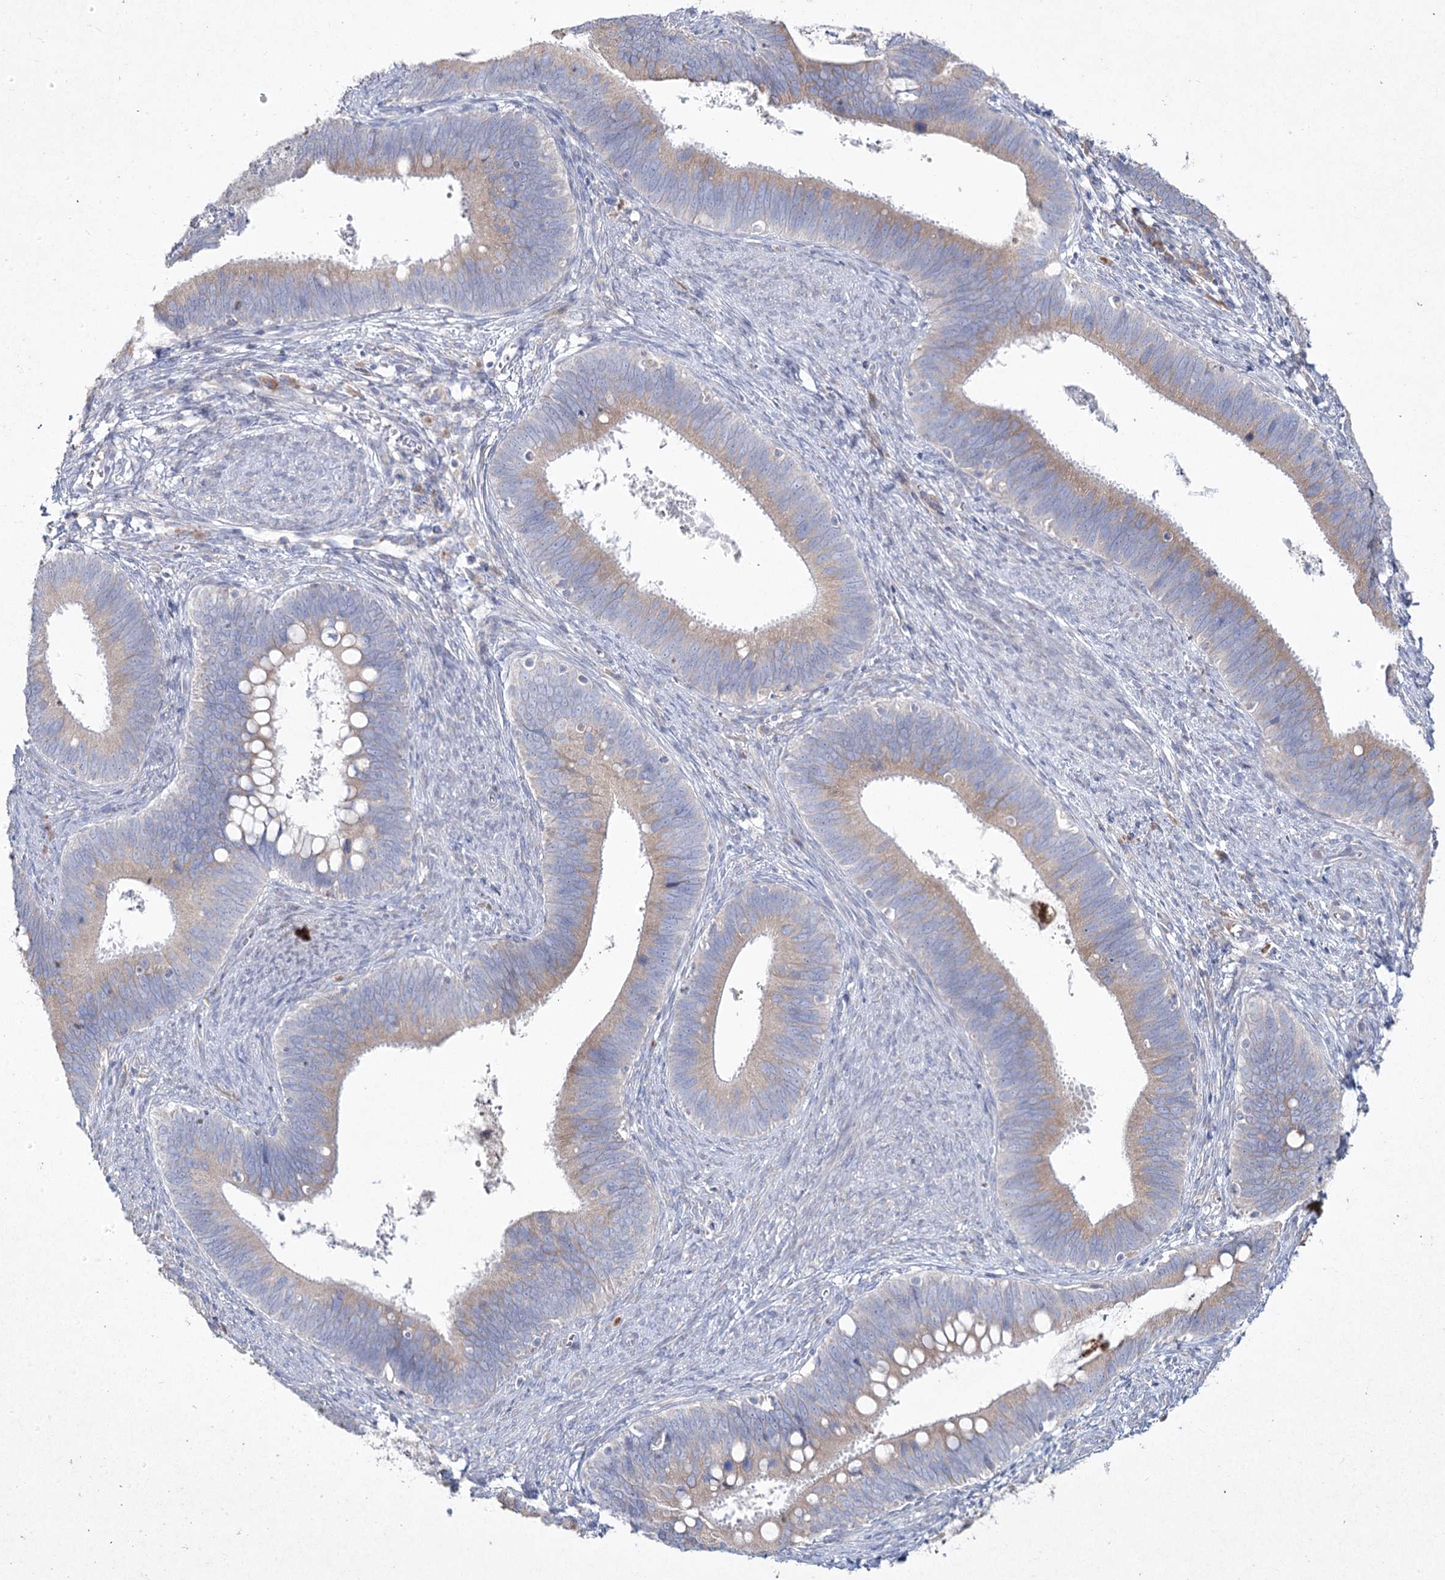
{"staining": {"intensity": "weak", "quantity": ">75%", "location": "cytoplasmic/membranous"}, "tissue": "cervical cancer", "cell_type": "Tumor cells", "image_type": "cancer", "snomed": [{"axis": "morphology", "description": "Adenocarcinoma, NOS"}, {"axis": "topography", "description": "Cervix"}], "caption": "Protein expression analysis of cervical adenocarcinoma demonstrates weak cytoplasmic/membranous positivity in about >75% of tumor cells.", "gene": "NIPAL4", "patient": {"sex": "female", "age": 42}}